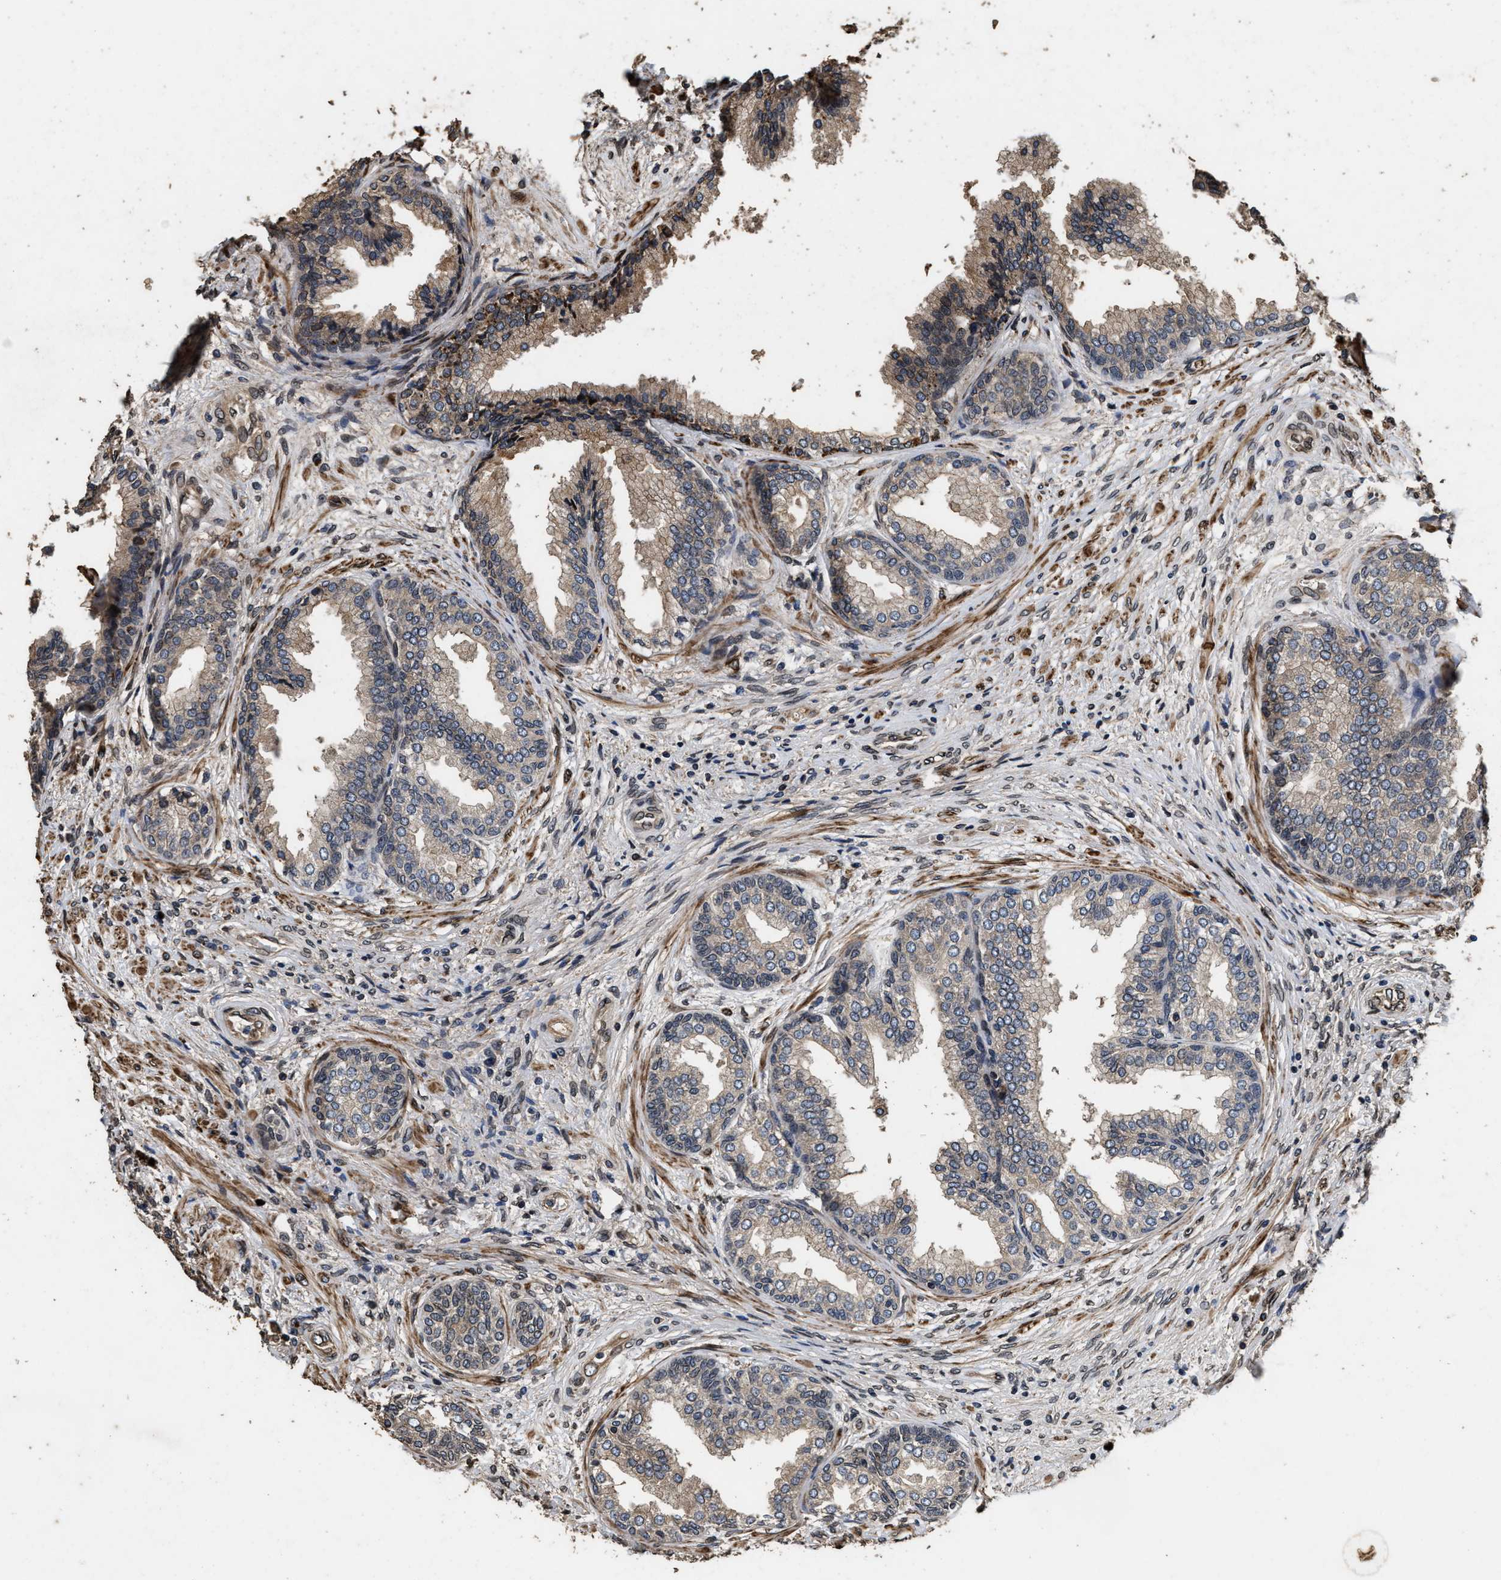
{"staining": {"intensity": "weak", "quantity": ">75%", "location": "cytoplasmic/membranous"}, "tissue": "prostate", "cell_type": "Glandular cells", "image_type": "normal", "snomed": [{"axis": "morphology", "description": "Normal tissue, NOS"}, {"axis": "topography", "description": "Prostate"}], "caption": "Glandular cells show low levels of weak cytoplasmic/membranous staining in approximately >75% of cells in unremarkable prostate.", "gene": "ACCS", "patient": {"sex": "male", "age": 76}}